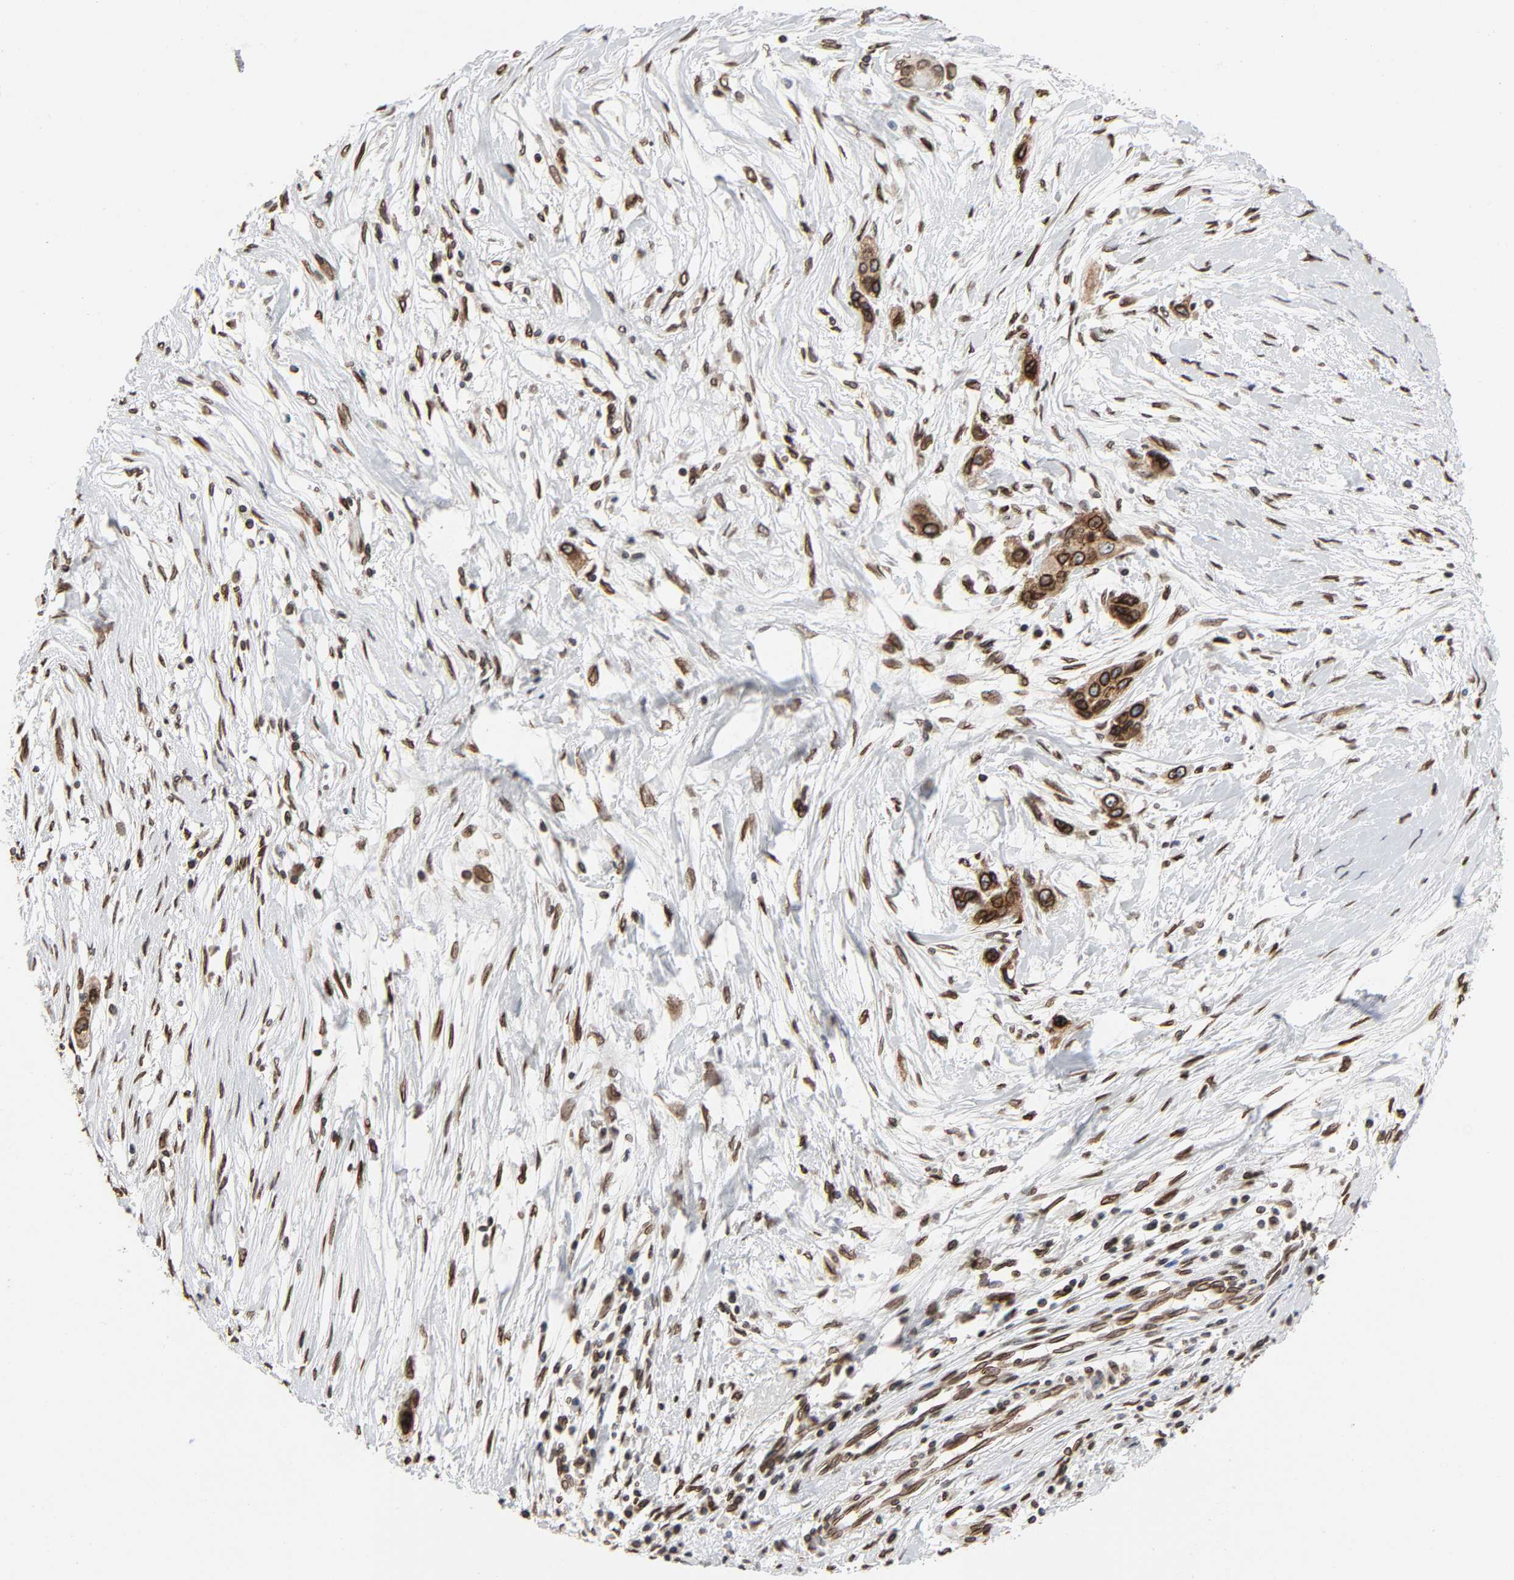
{"staining": {"intensity": "strong", "quantity": ">75%", "location": "cytoplasmic/membranous,nuclear"}, "tissue": "pancreatic cancer", "cell_type": "Tumor cells", "image_type": "cancer", "snomed": [{"axis": "morphology", "description": "Adenocarcinoma, NOS"}, {"axis": "topography", "description": "Pancreas"}], "caption": "DAB immunohistochemical staining of human pancreatic cancer exhibits strong cytoplasmic/membranous and nuclear protein staining in approximately >75% of tumor cells. (IHC, brightfield microscopy, high magnification).", "gene": "RANGAP1", "patient": {"sex": "female", "age": 60}}